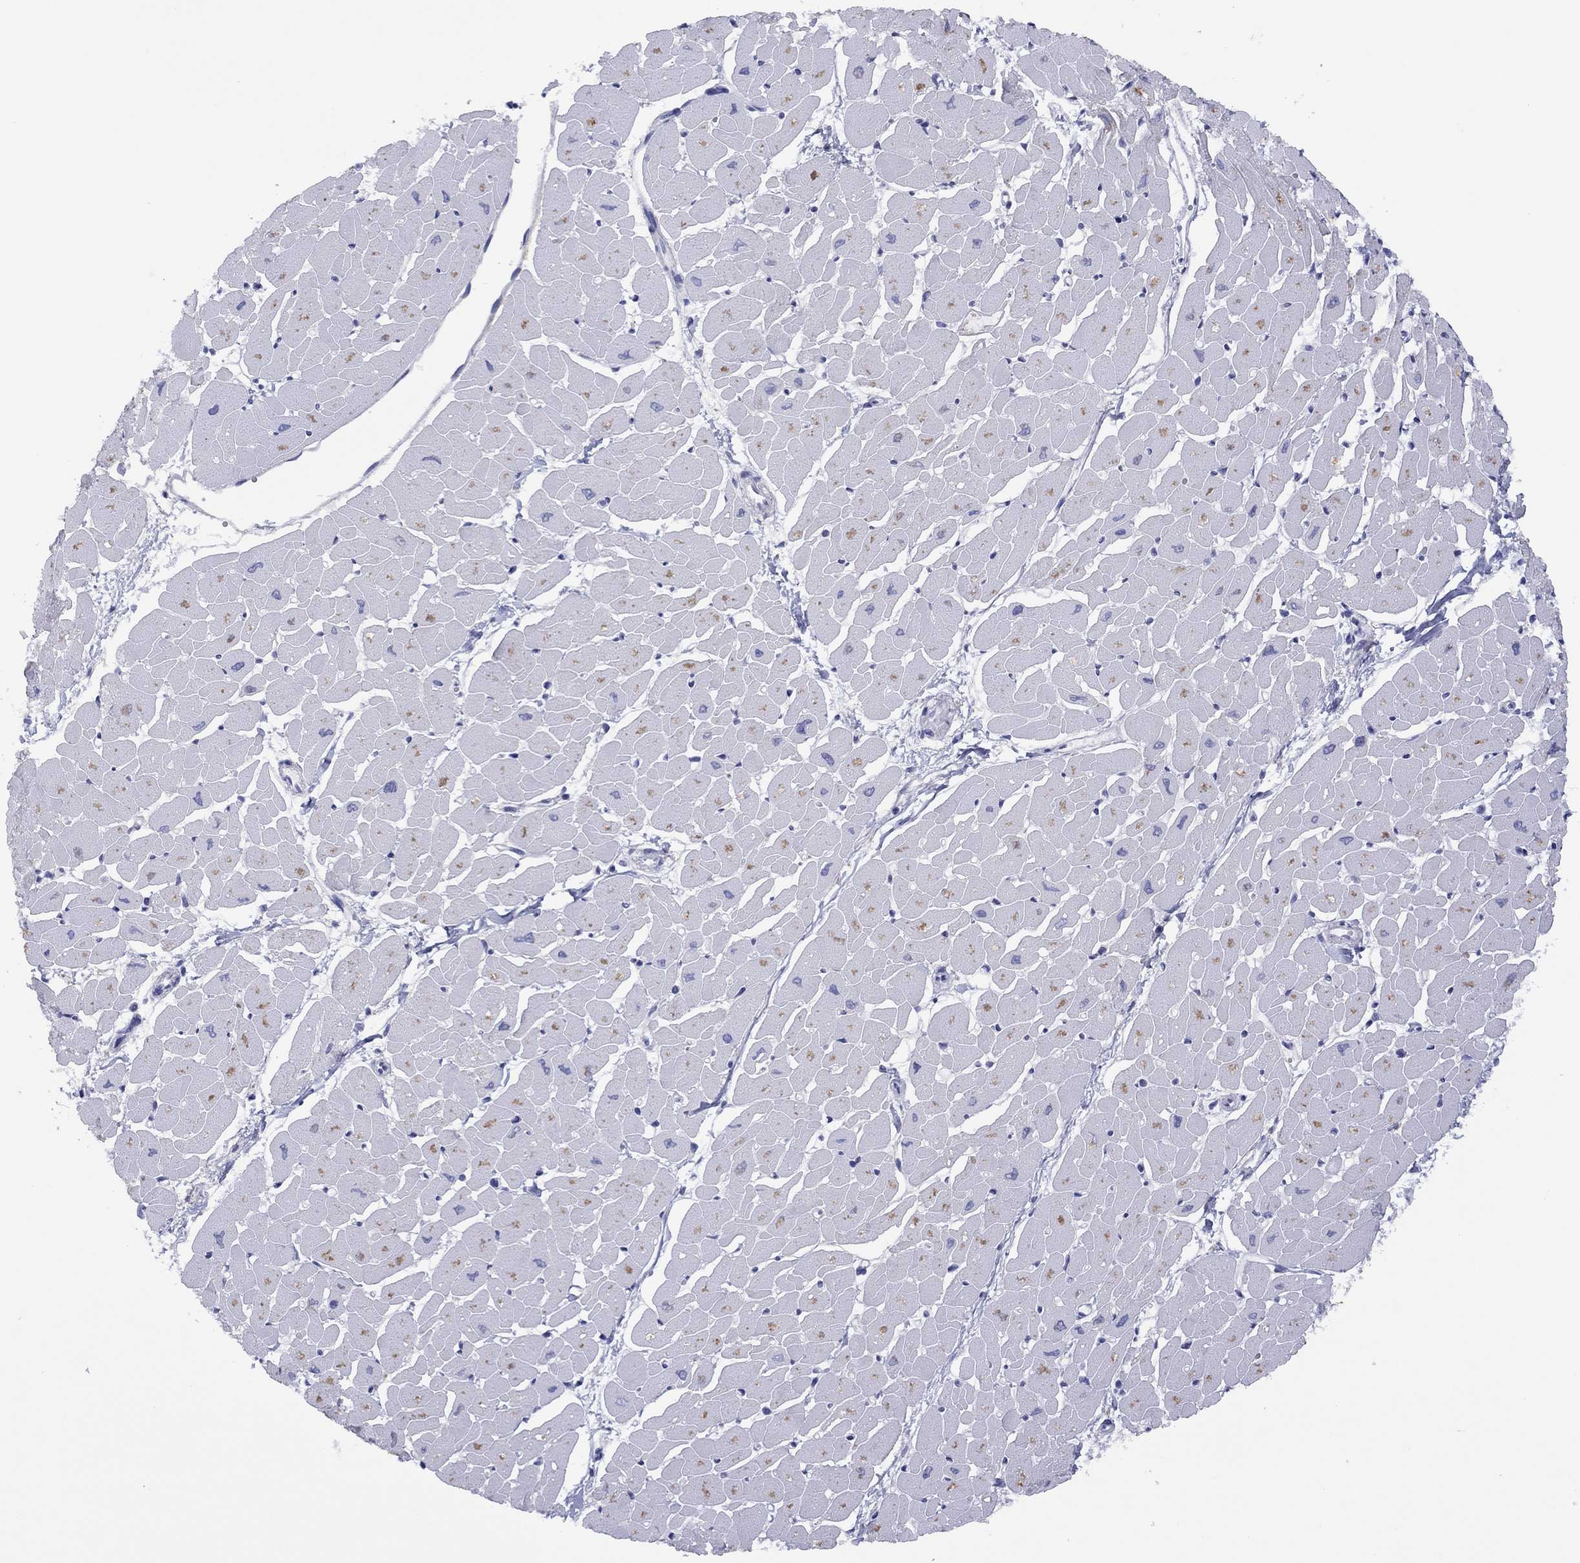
{"staining": {"intensity": "negative", "quantity": "none", "location": "none"}, "tissue": "heart muscle", "cell_type": "Cardiomyocytes", "image_type": "normal", "snomed": [{"axis": "morphology", "description": "Normal tissue, NOS"}, {"axis": "topography", "description": "Heart"}], "caption": "The histopathology image reveals no staining of cardiomyocytes in unremarkable heart muscle. (DAB (3,3'-diaminobenzidine) immunohistochemistry visualized using brightfield microscopy, high magnification).", "gene": "CYP2B6", "patient": {"sex": "male", "age": 57}}